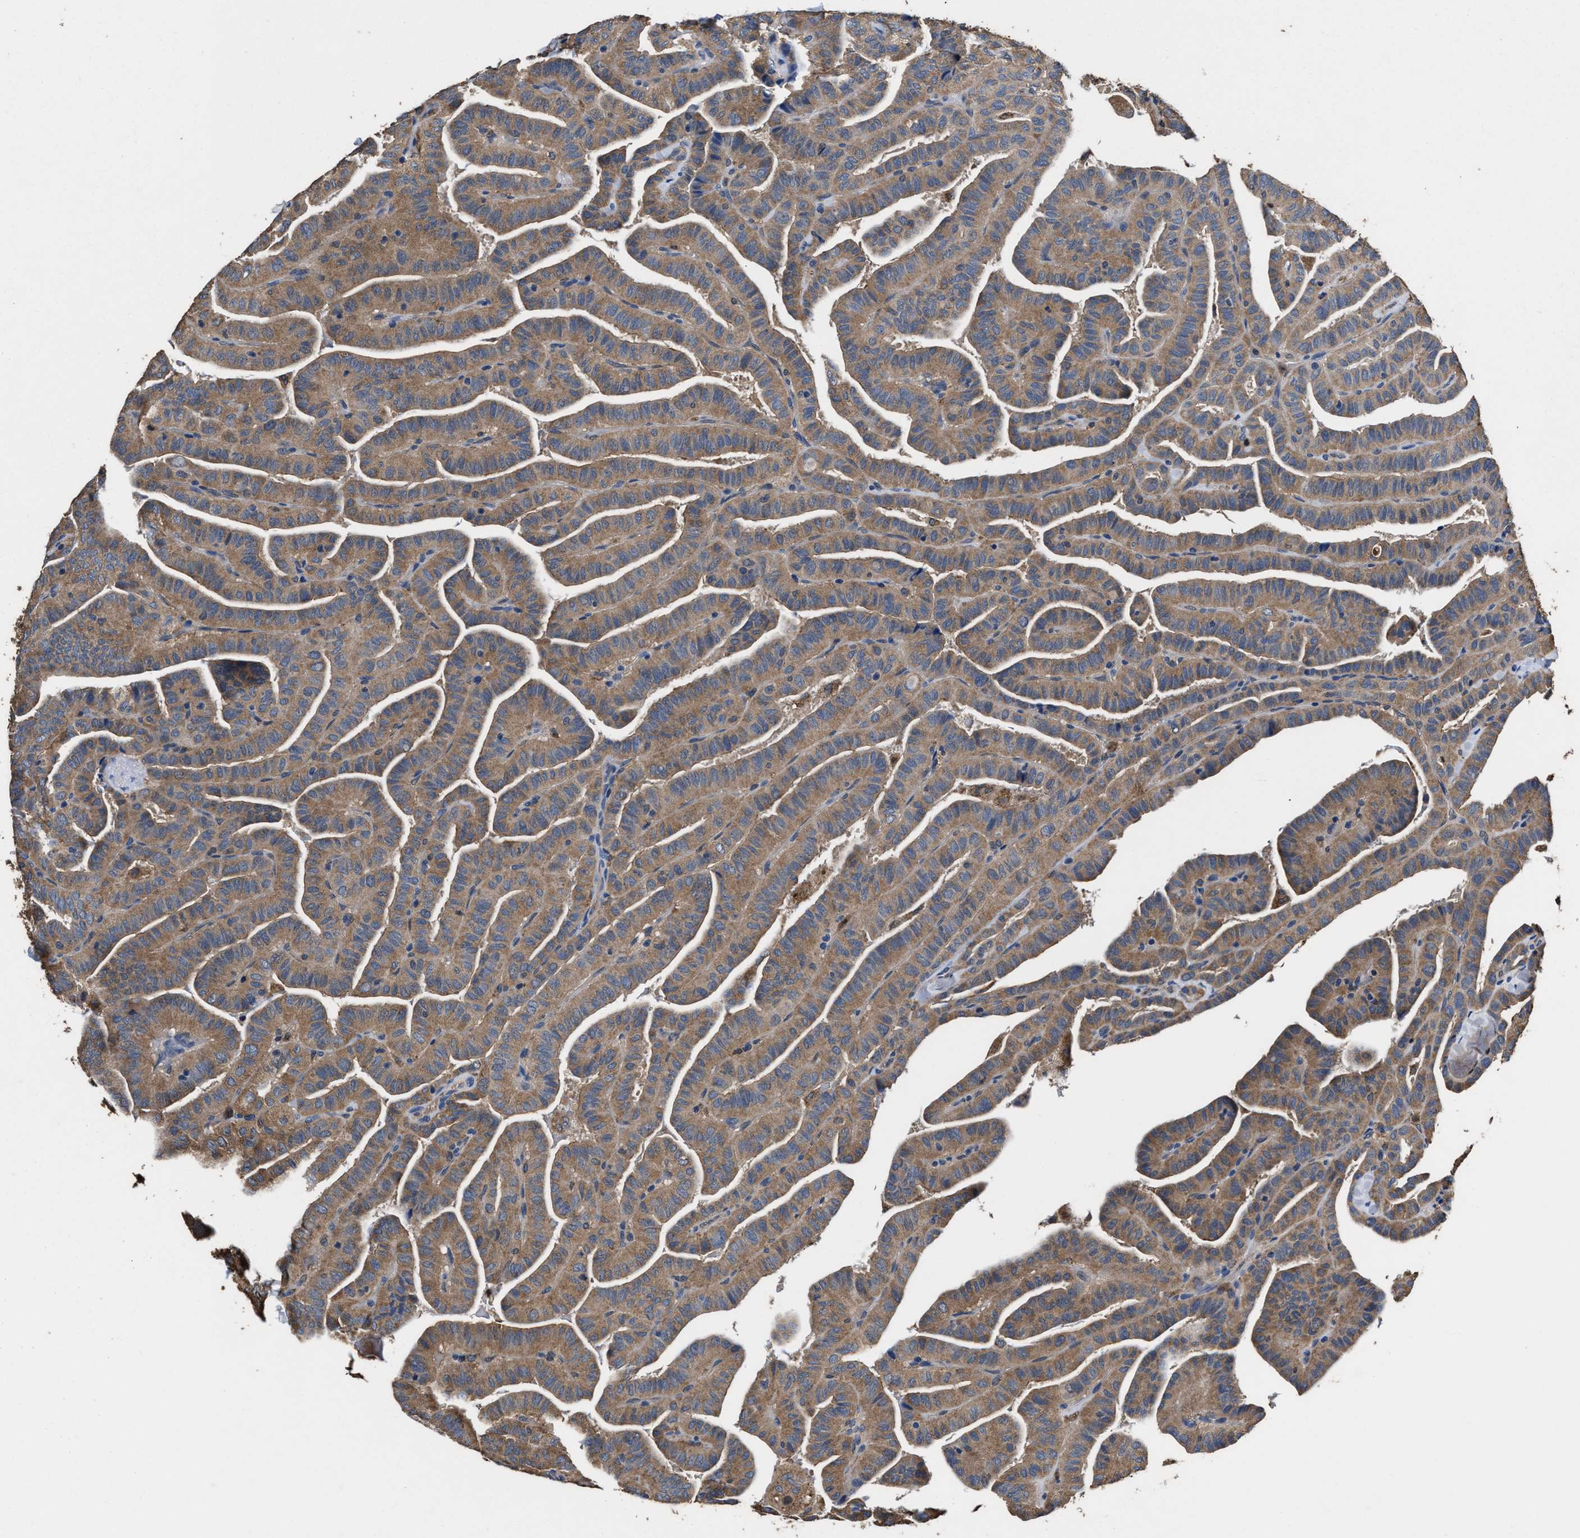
{"staining": {"intensity": "moderate", "quantity": ">75%", "location": "cytoplasmic/membranous"}, "tissue": "thyroid cancer", "cell_type": "Tumor cells", "image_type": "cancer", "snomed": [{"axis": "morphology", "description": "Papillary adenocarcinoma, NOS"}, {"axis": "topography", "description": "Thyroid gland"}], "caption": "A histopathology image of thyroid cancer stained for a protein demonstrates moderate cytoplasmic/membranous brown staining in tumor cells.", "gene": "ACLY", "patient": {"sex": "male", "age": 77}}